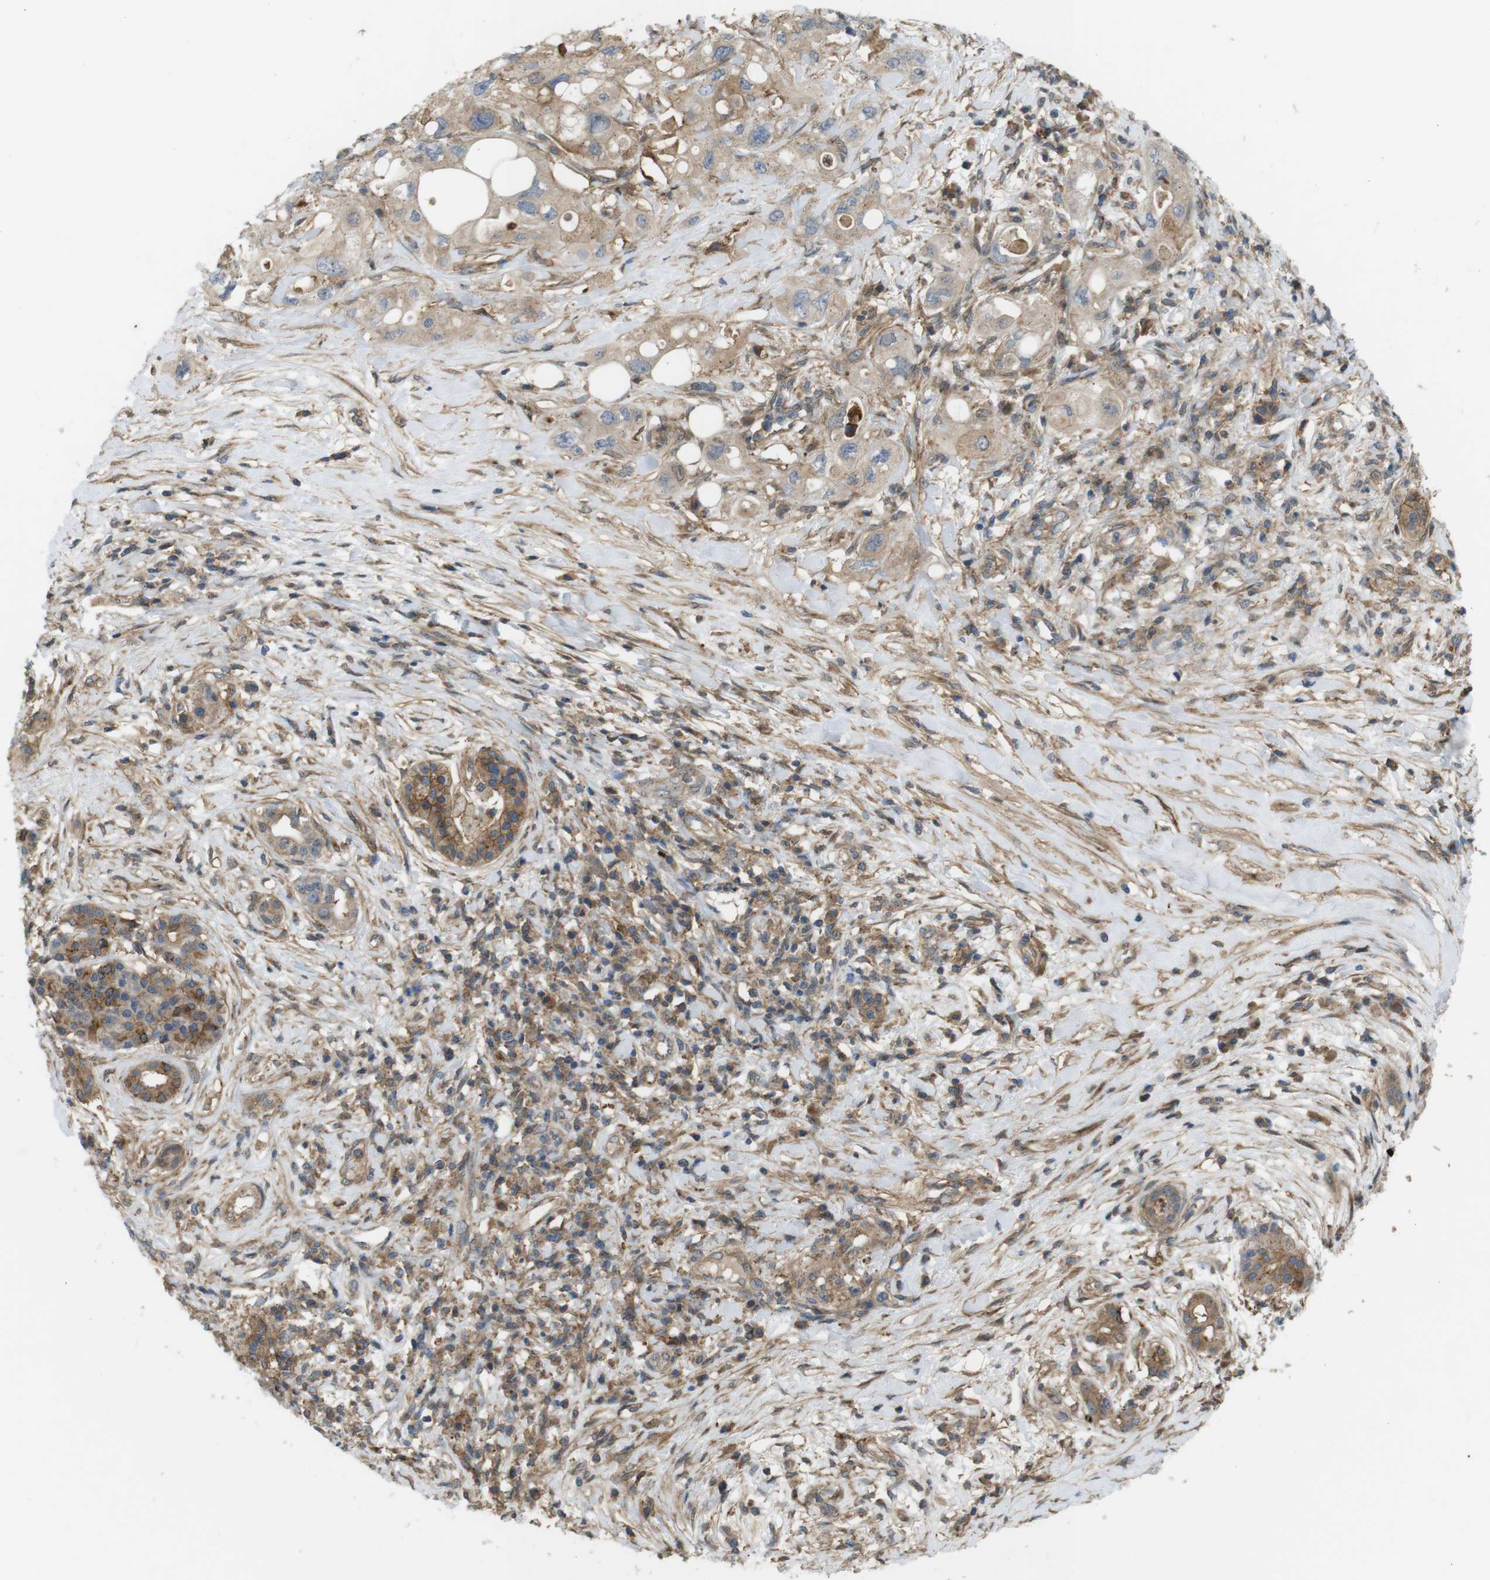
{"staining": {"intensity": "weak", "quantity": "25%-75%", "location": "cytoplasmic/membranous"}, "tissue": "pancreatic cancer", "cell_type": "Tumor cells", "image_type": "cancer", "snomed": [{"axis": "morphology", "description": "Adenocarcinoma, NOS"}, {"axis": "topography", "description": "Pancreas"}], "caption": "Pancreatic cancer tissue displays weak cytoplasmic/membranous expression in about 25%-75% of tumor cells The staining was performed using DAB (3,3'-diaminobenzidine), with brown indicating positive protein expression. Nuclei are stained blue with hematoxylin.", "gene": "DDAH2", "patient": {"sex": "female", "age": 56}}